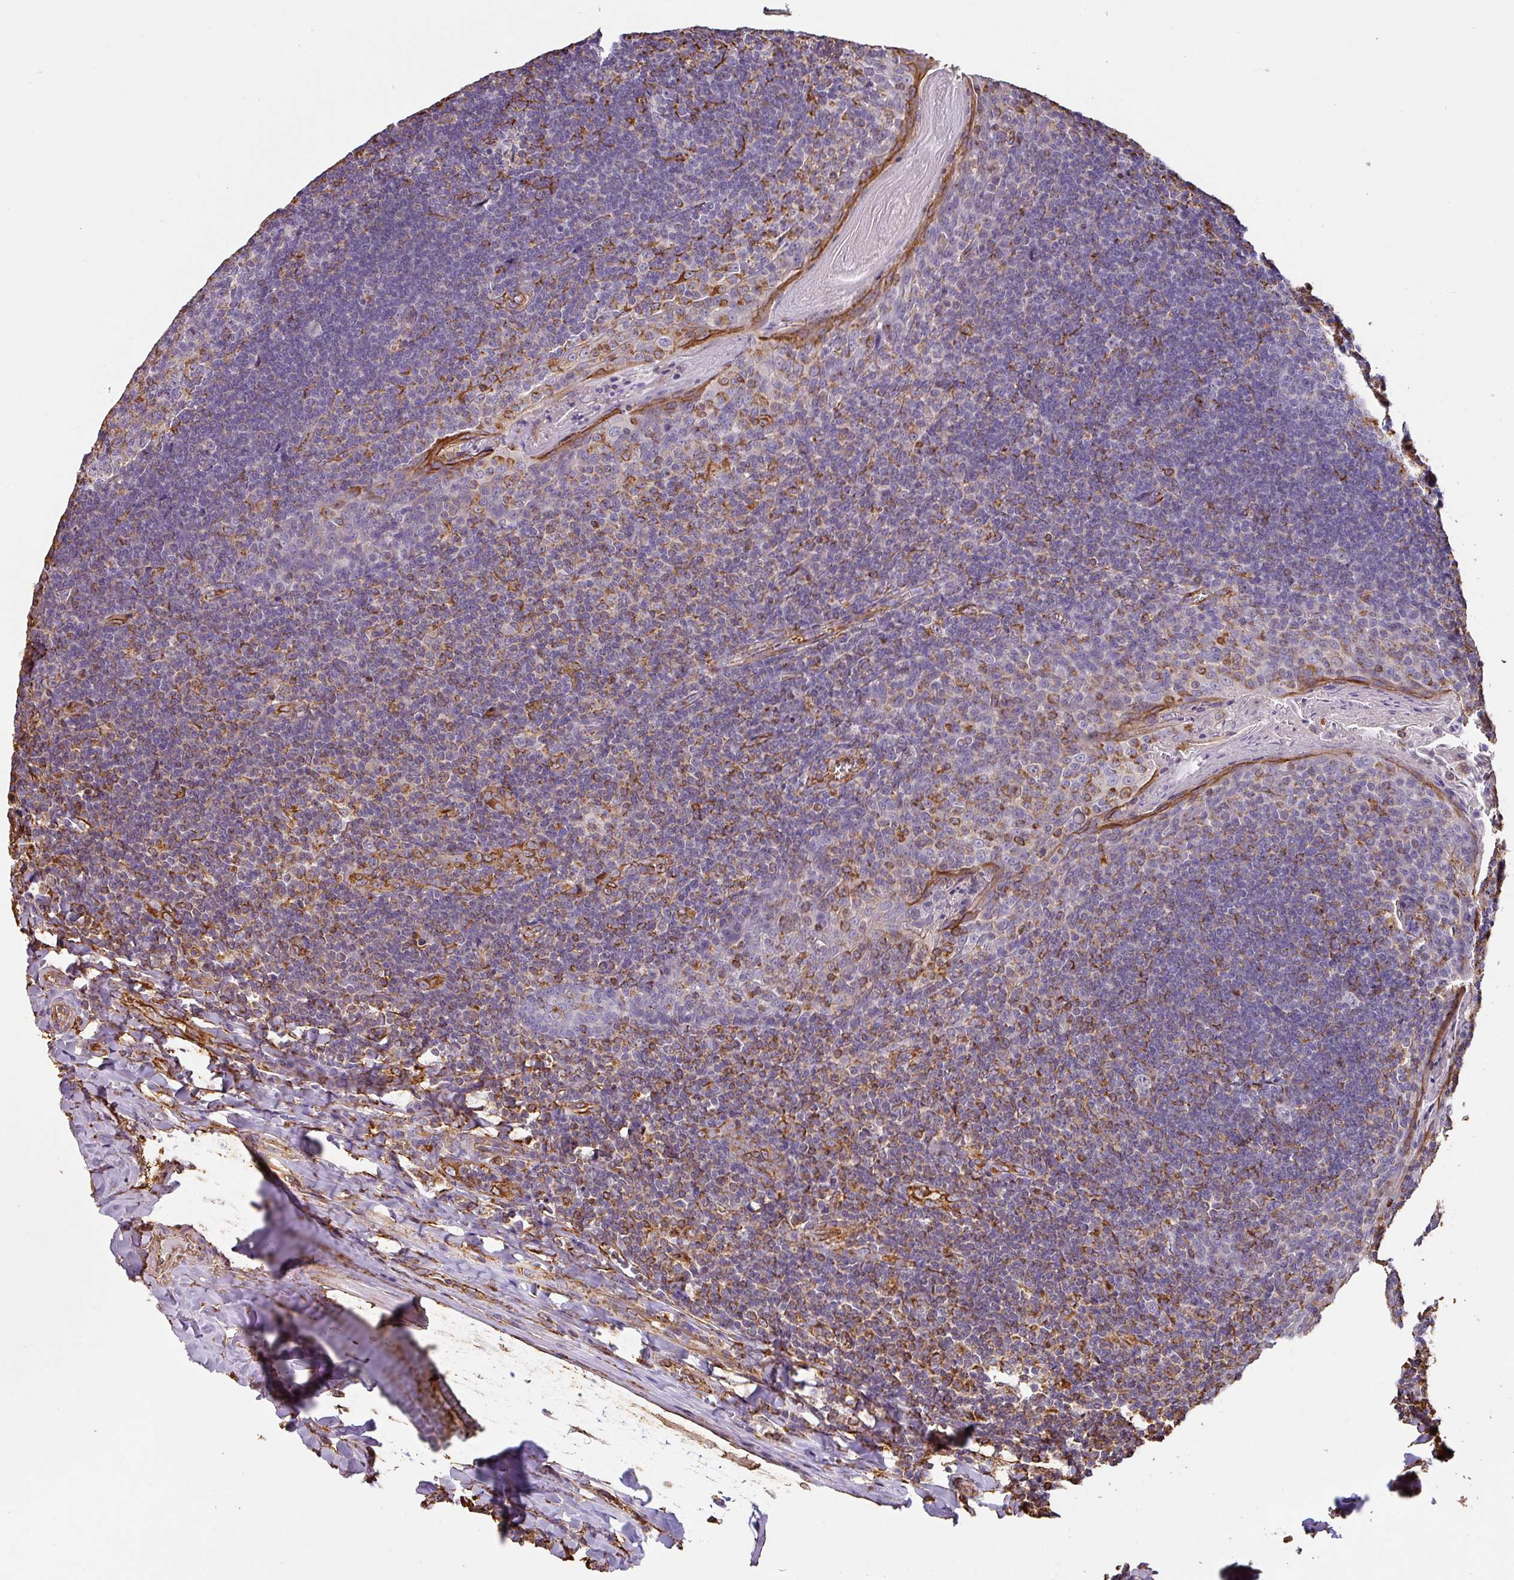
{"staining": {"intensity": "moderate", "quantity": "<25%", "location": "cytoplasmic/membranous"}, "tissue": "tonsil", "cell_type": "Germinal center cells", "image_type": "normal", "snomed": [{"axis": "morphology", "description": "Normal tissue, NOS"}, {"axis": "topography", "description": "Tonsil"}], "caption": "Germinal center cells show low levels of moderate cytoplasmic/membranous expression in about <25% of cells in unremarkable tonsil.", "gene": "ZNF280C", "patient": {"sex": "male", "age": 27}}